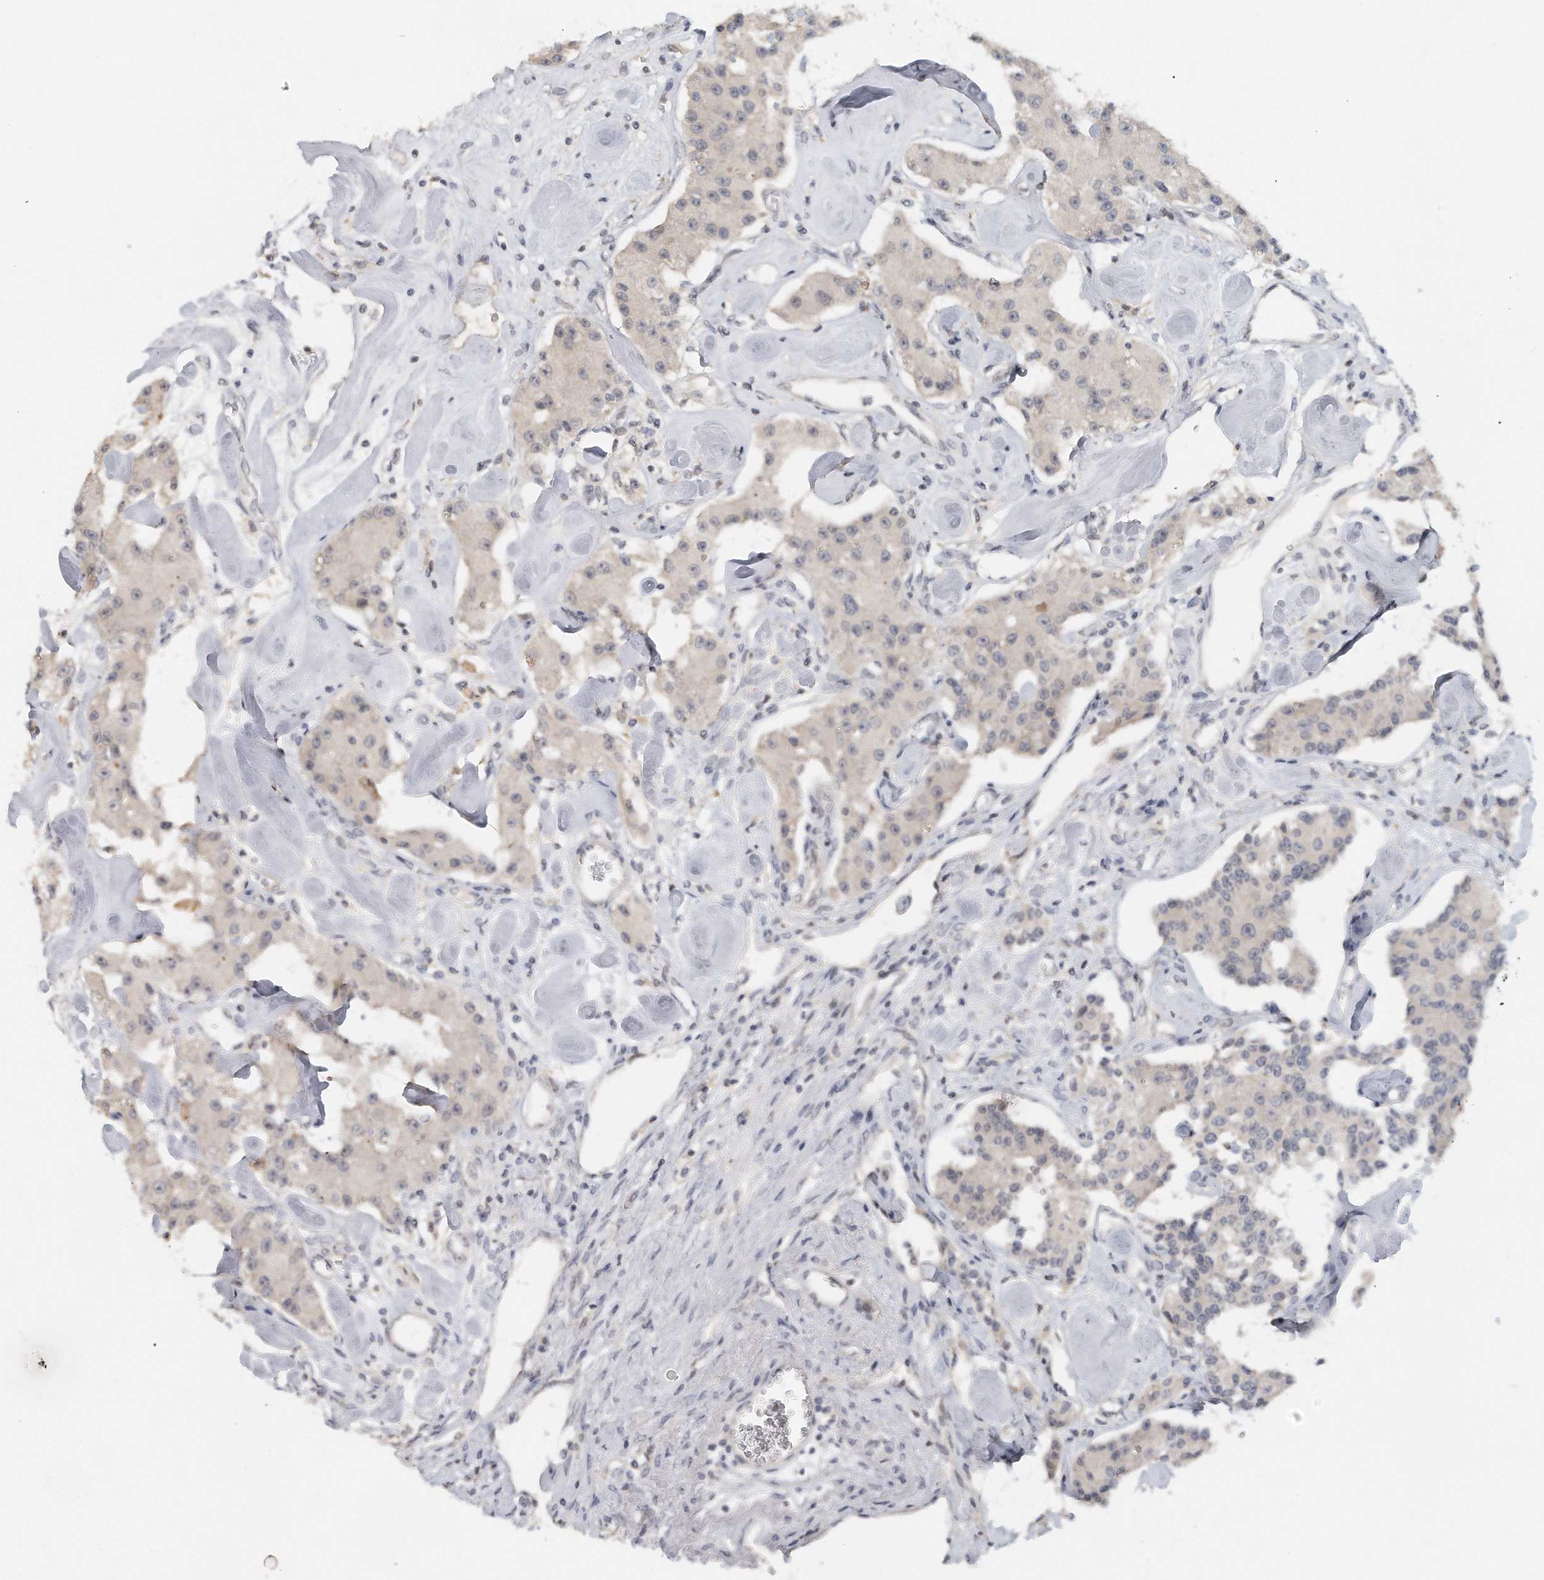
{"staining": {"intensity": "negative", "quantity": "none", "location": "none"}, "tissue": "carcinoid", "cell_type": "Tumor cells", "image_type": "cancer", "snomed": [{"axis": "morphology", "description": "Carcinoid, malignant, NOS"}, {"axis": "topography", "description": "Pancreas"}], "caption": "Malignant carcinoid was stained to show a protein in brown. There is no significant positivity in tumor cells.", "gene": "DDX43", "patient": {"sex": "male", "age": 41}}